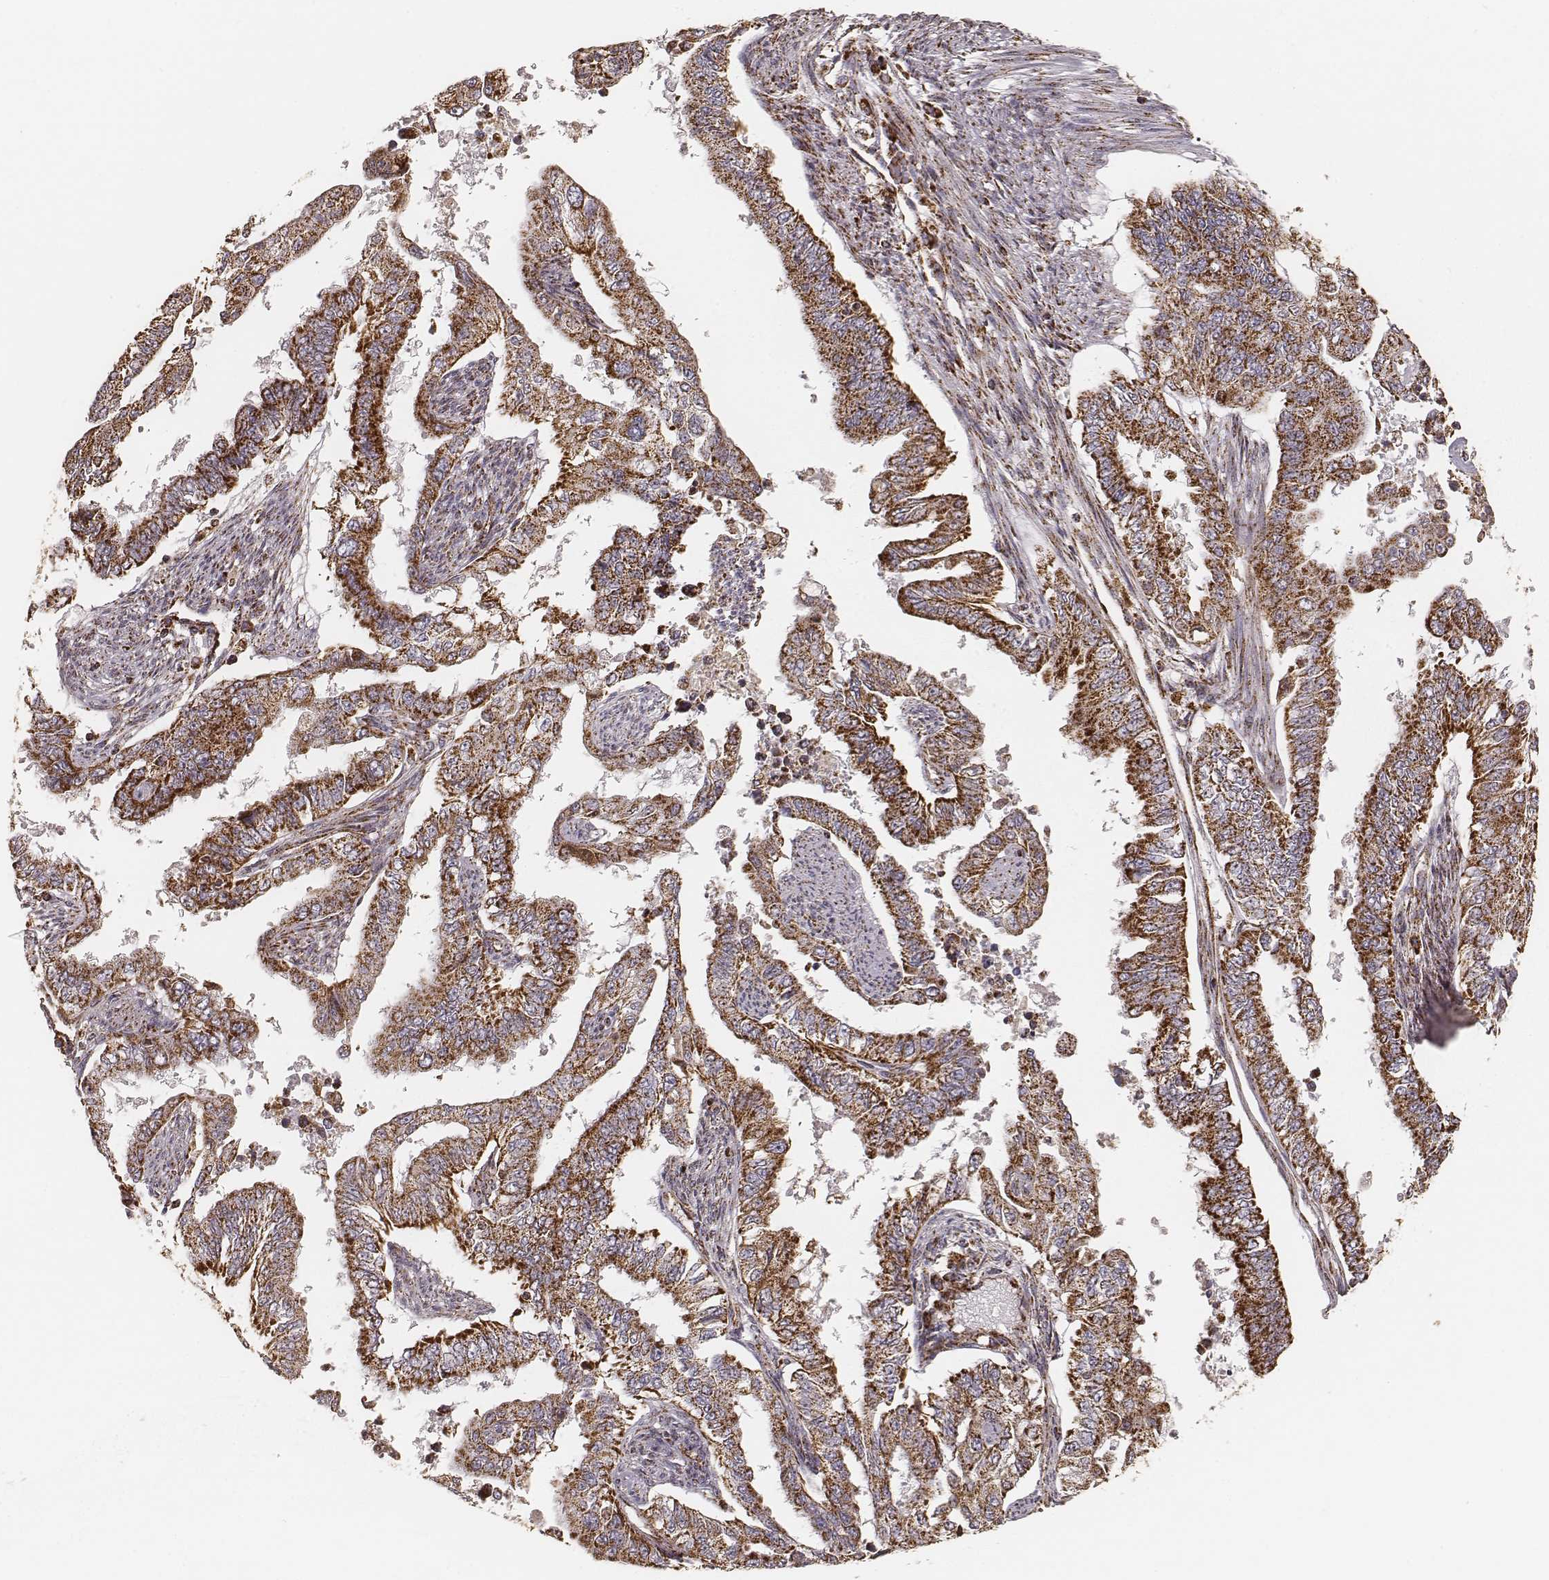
{"staining": {"intensity": "strong", "quantity": ">75%", "location": "cytoplasmic/membranous"}, "tissue": "endometrial cancer", "cell_type": "Tumor cells", "image_type": "cancer", "snomed": [{"axis": "morphology", "description": "Adenocarcinoma, NOS"}, {"axis": "topography", "description": "Uterus"}], "caption": "Protein staining of endometrial cancer (adenocarcinoma) tissue demonstrates strong cytoplasmic/membranous expression in approximately >75% of tumor cells. The staining was performed using DAB, with brown indicating positive protein expression. Nuclei are stained blue with hematoxylin.", "gene": "CS", "patient": {"sex": "female", "age": 59}}